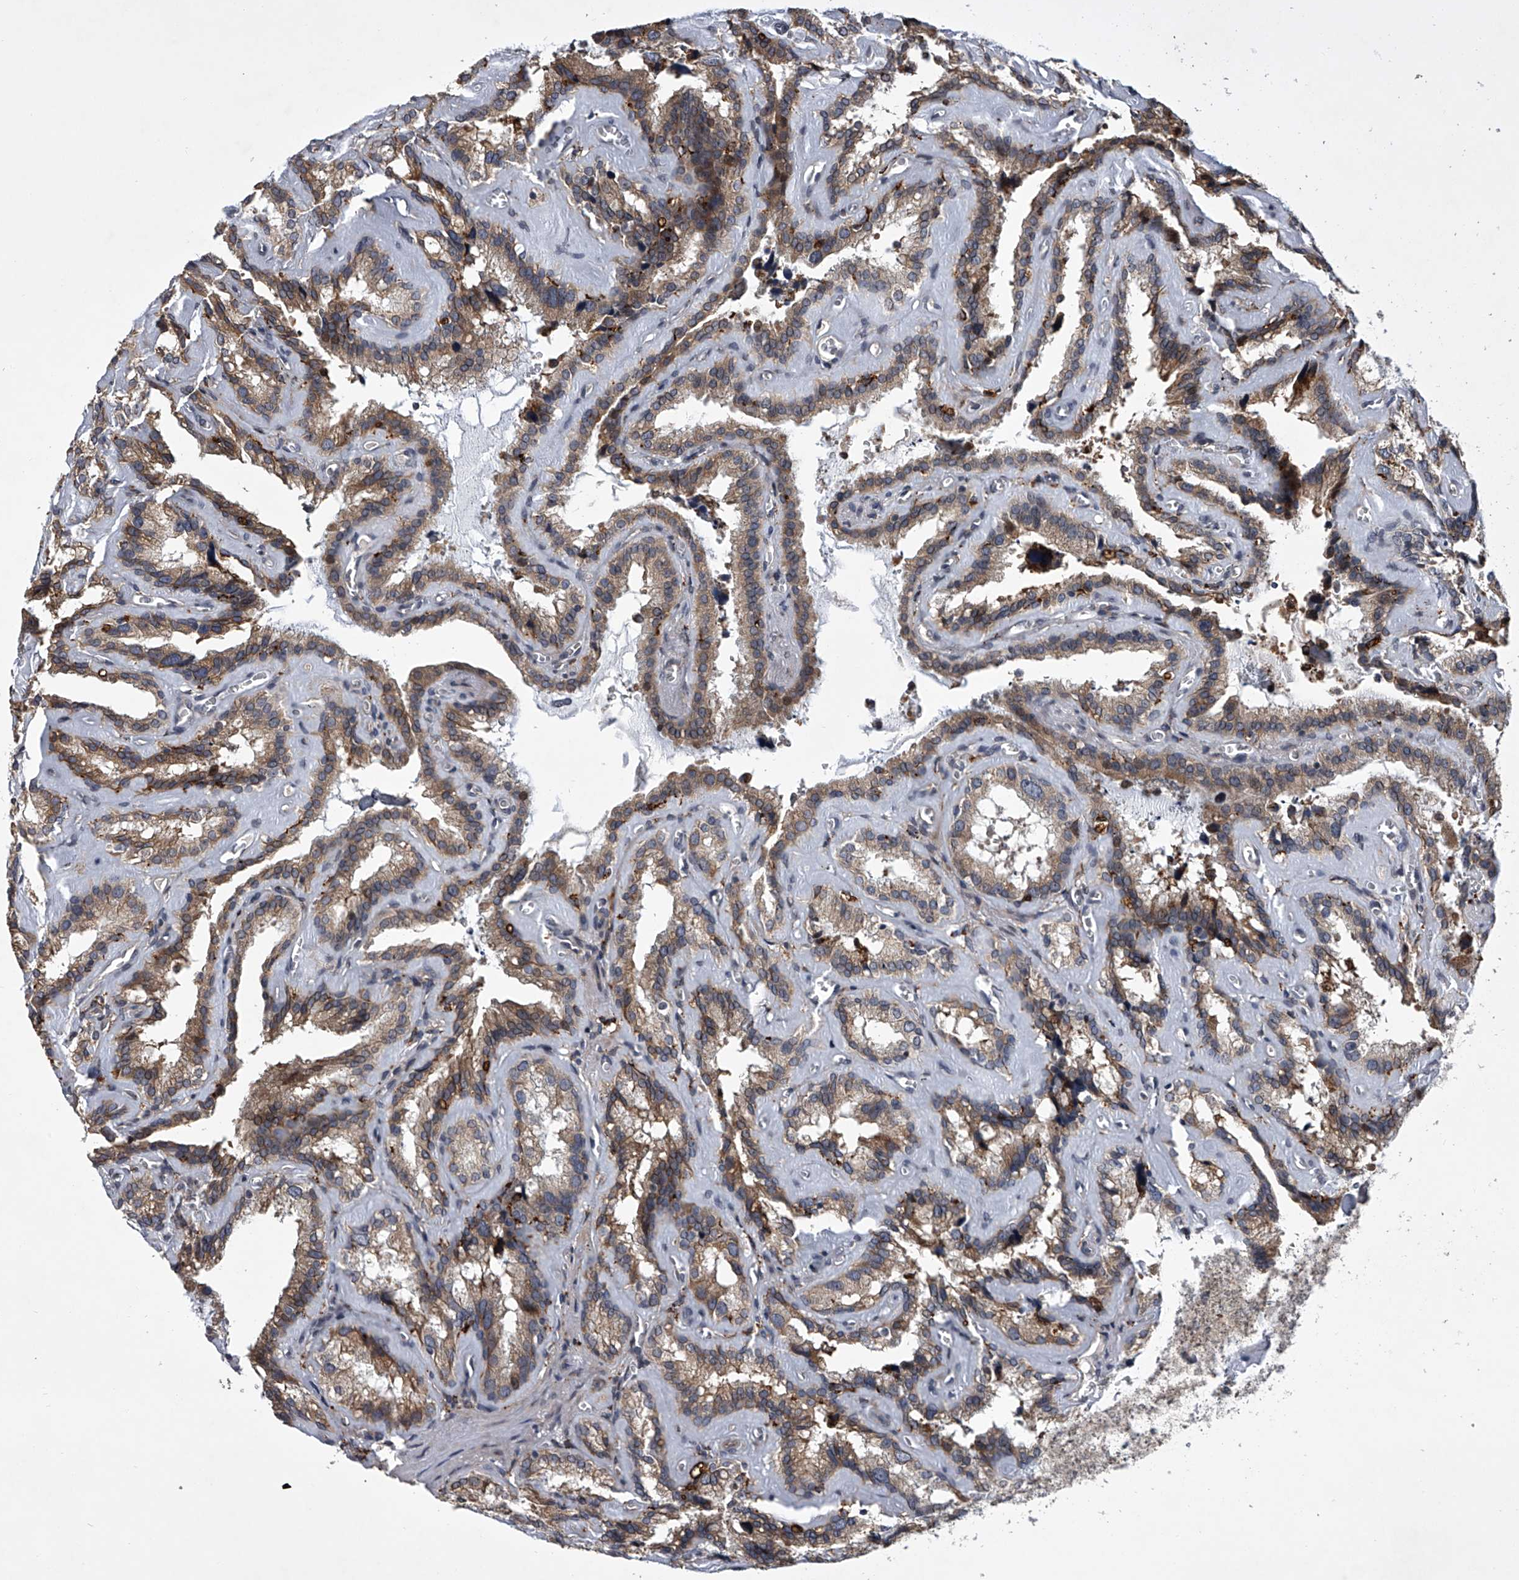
{"staining": {"intensity": "moderate", "quantity": ">75%", "location": "cytoplasmic/membranous"}, "tissue": "seminal vesicle", "cell_type": "Glandular cells", "image_type": "normal", "snomed": [{"axis": "morphology", "description": "Normal tissue, NOS"}, {"axis": "topography", "description": "Prostate"}, {"axis": "topography", "description": "Seminal veicle"}], "caption": "Immunohistochemical staining of unremarkable human seminal vesicle shows moderate cytoplasmic/membranous protein positivity in approximately >75% of glandular cells.", "gene": "TRIM8", "patient": {"sex": "male", "age": 59}}